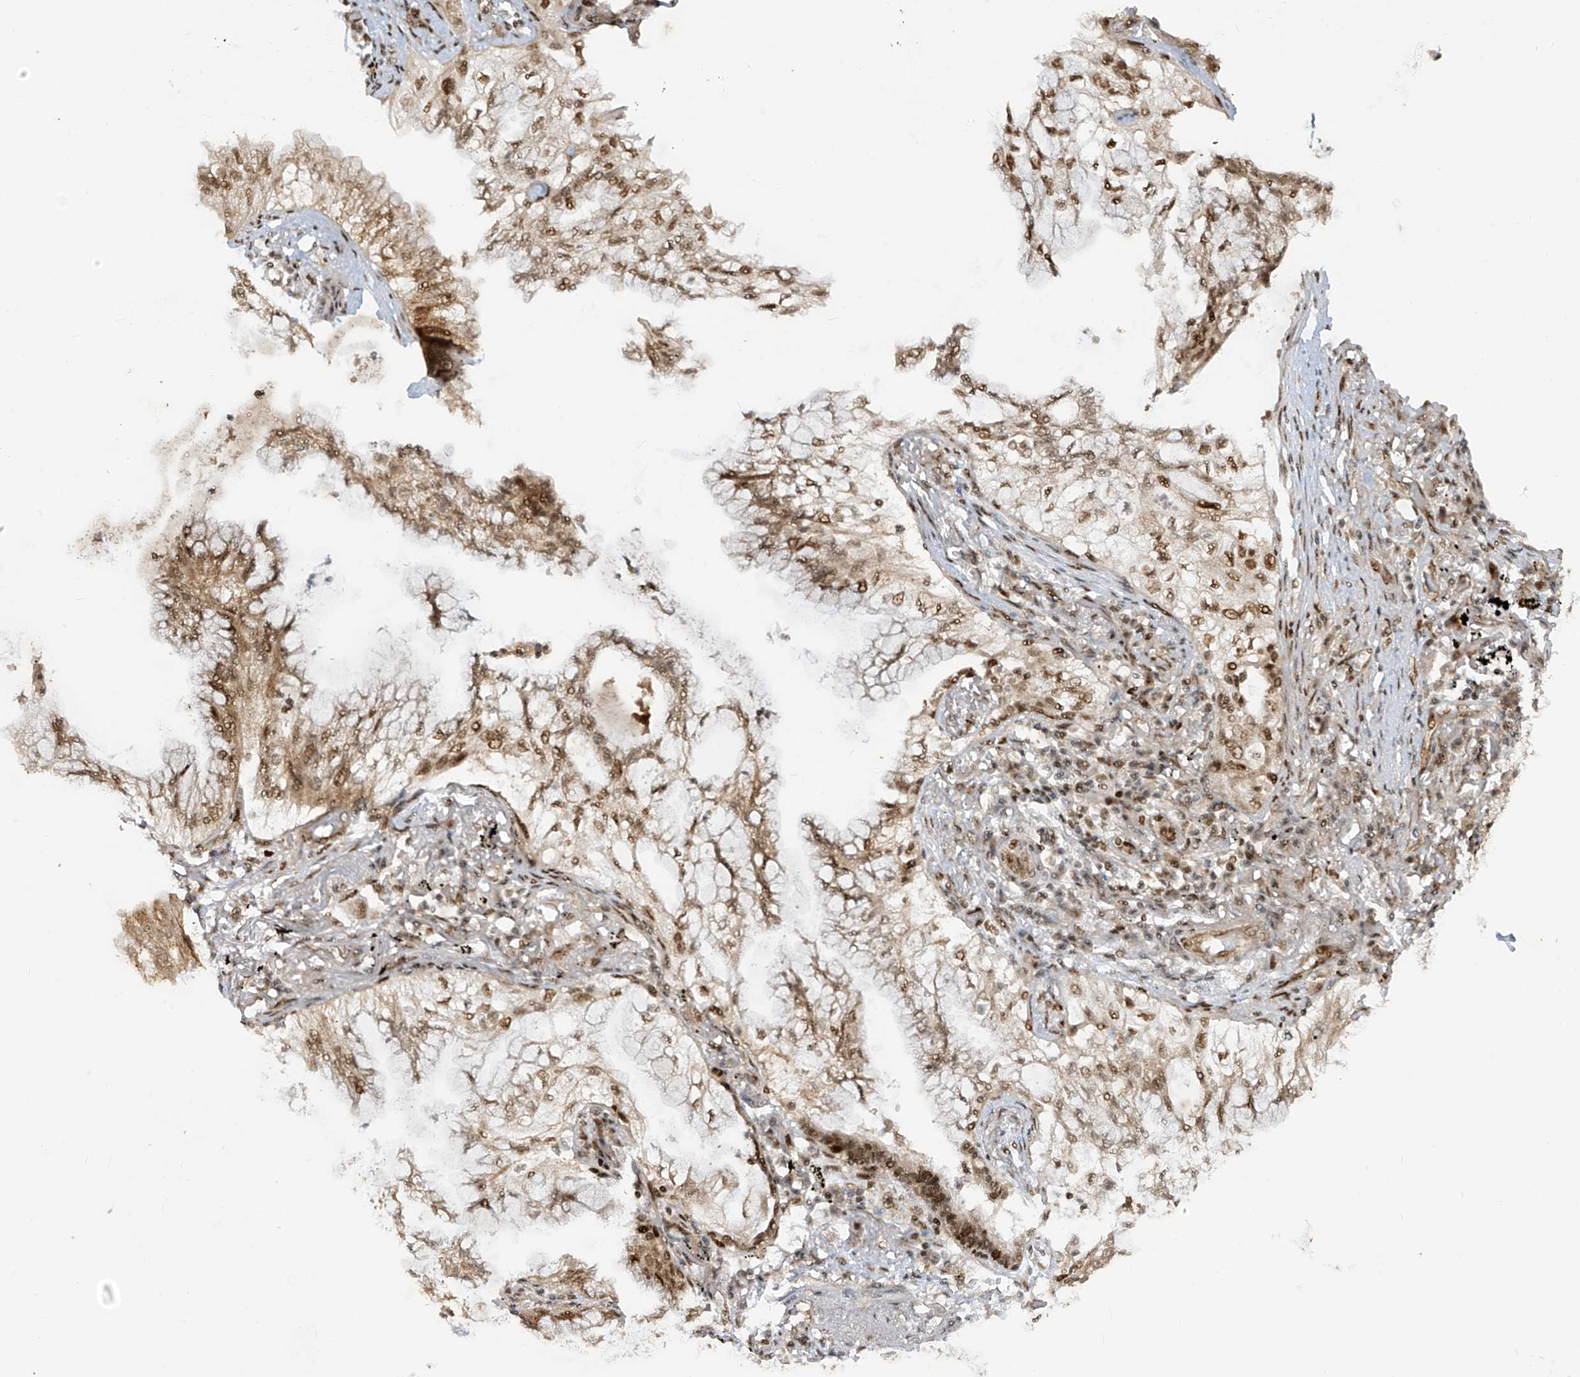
{"staining": {"intensity": "moderate", "quantity": ">75%", "location": "nuclear"}, "tissue": "lung cancer", "cell_type": "Tumor cells", "image_type": "cancer", "snomed": [{"axis": "morphology", "description": "Adenocarcinoma, NOS"}, {"axis": "topography", "description": "Lung"}], "caption": "Human lung adenocarcinoma stained with a protein marker reveals moderate staining in tumor cells.", "gene": "ARHGEF3", "patient": {"sex": "female", "age": 70}}